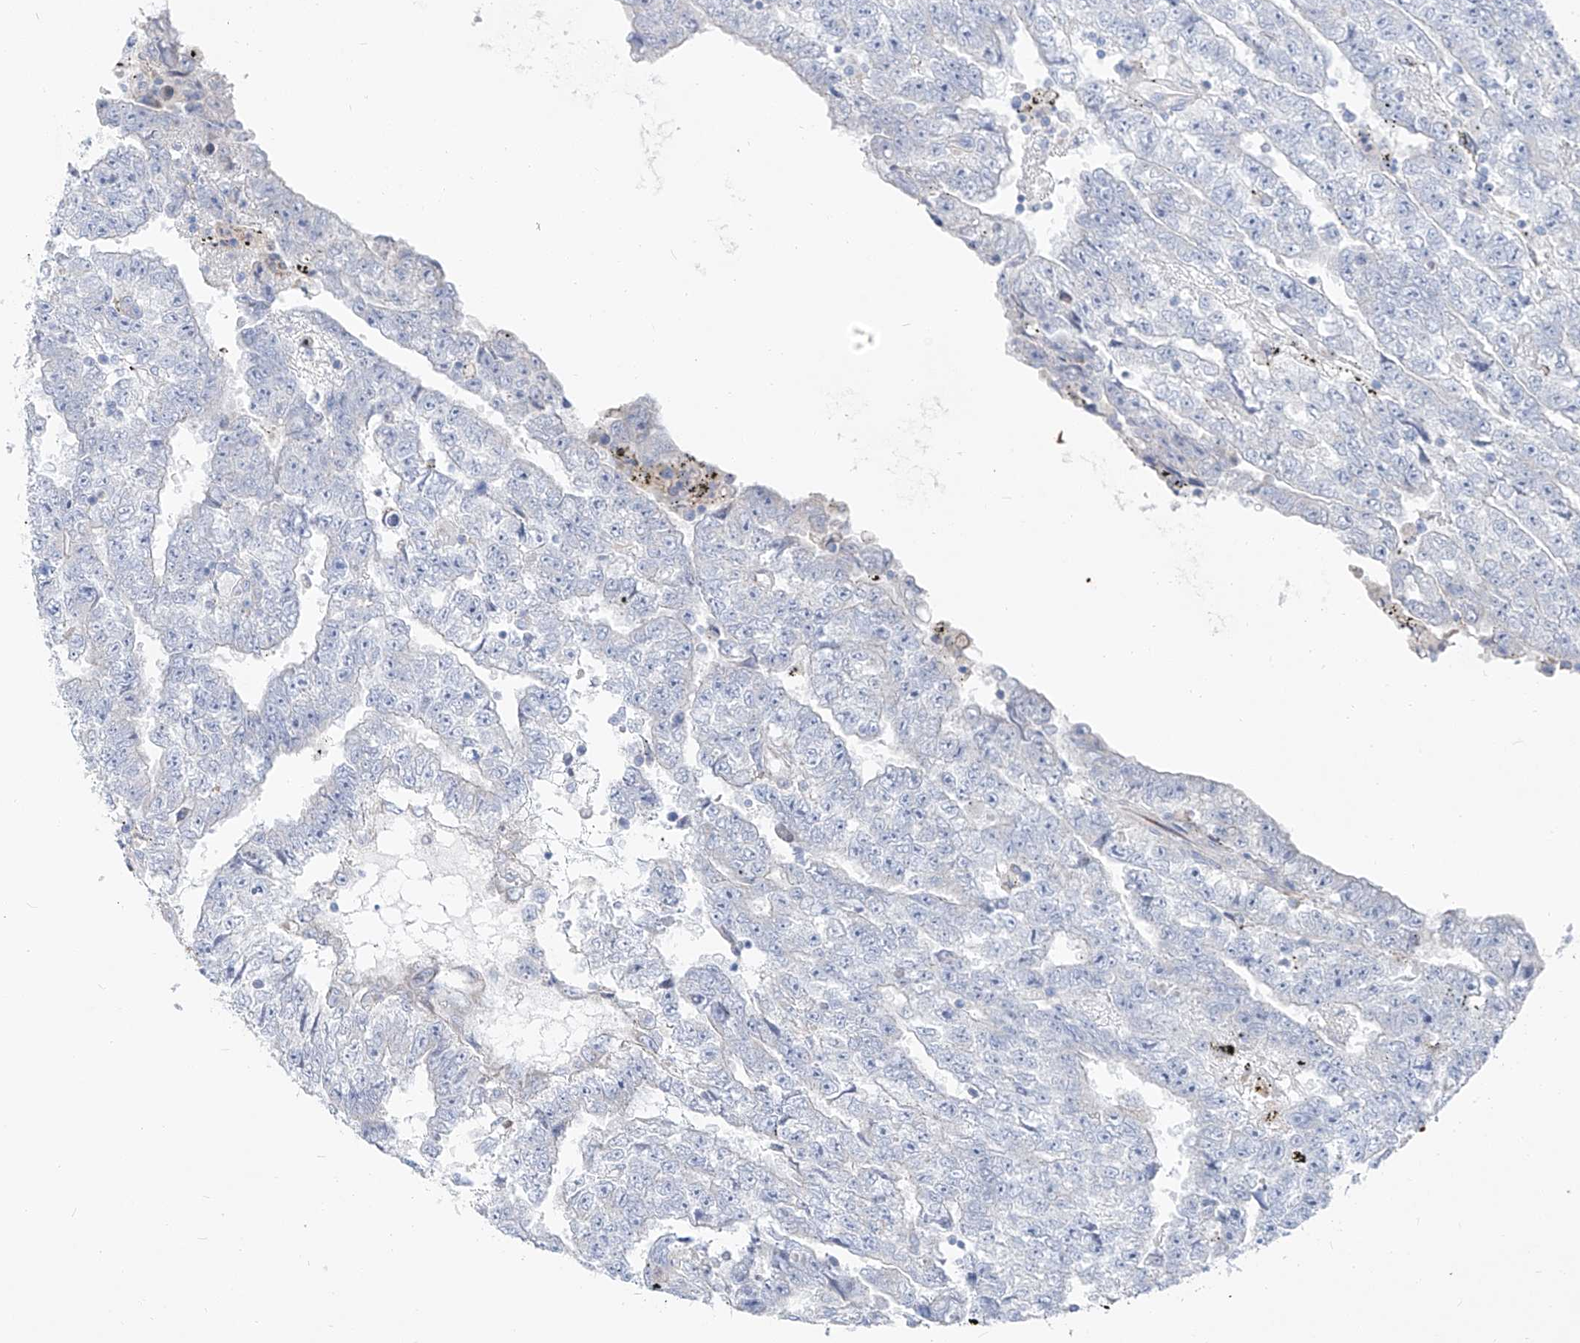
{"staining": {"intensity": "negative", "quantity": "none", "location": "none"}, "tissue": "testis cancer", "cell_type": "Tumor cells", "image_type": "cancer", "snomed": [{"axis": "morphology", "description": "Carcinoma, Embryonal, NOS"}, {"axis": "topography", "description": "Testis"}], "caption": "Tumor cells are negative for brown protein staining in testis embryonal carcinoma.", "gene": "UFL1", "patient": {"sex": "male", "age": 25}}